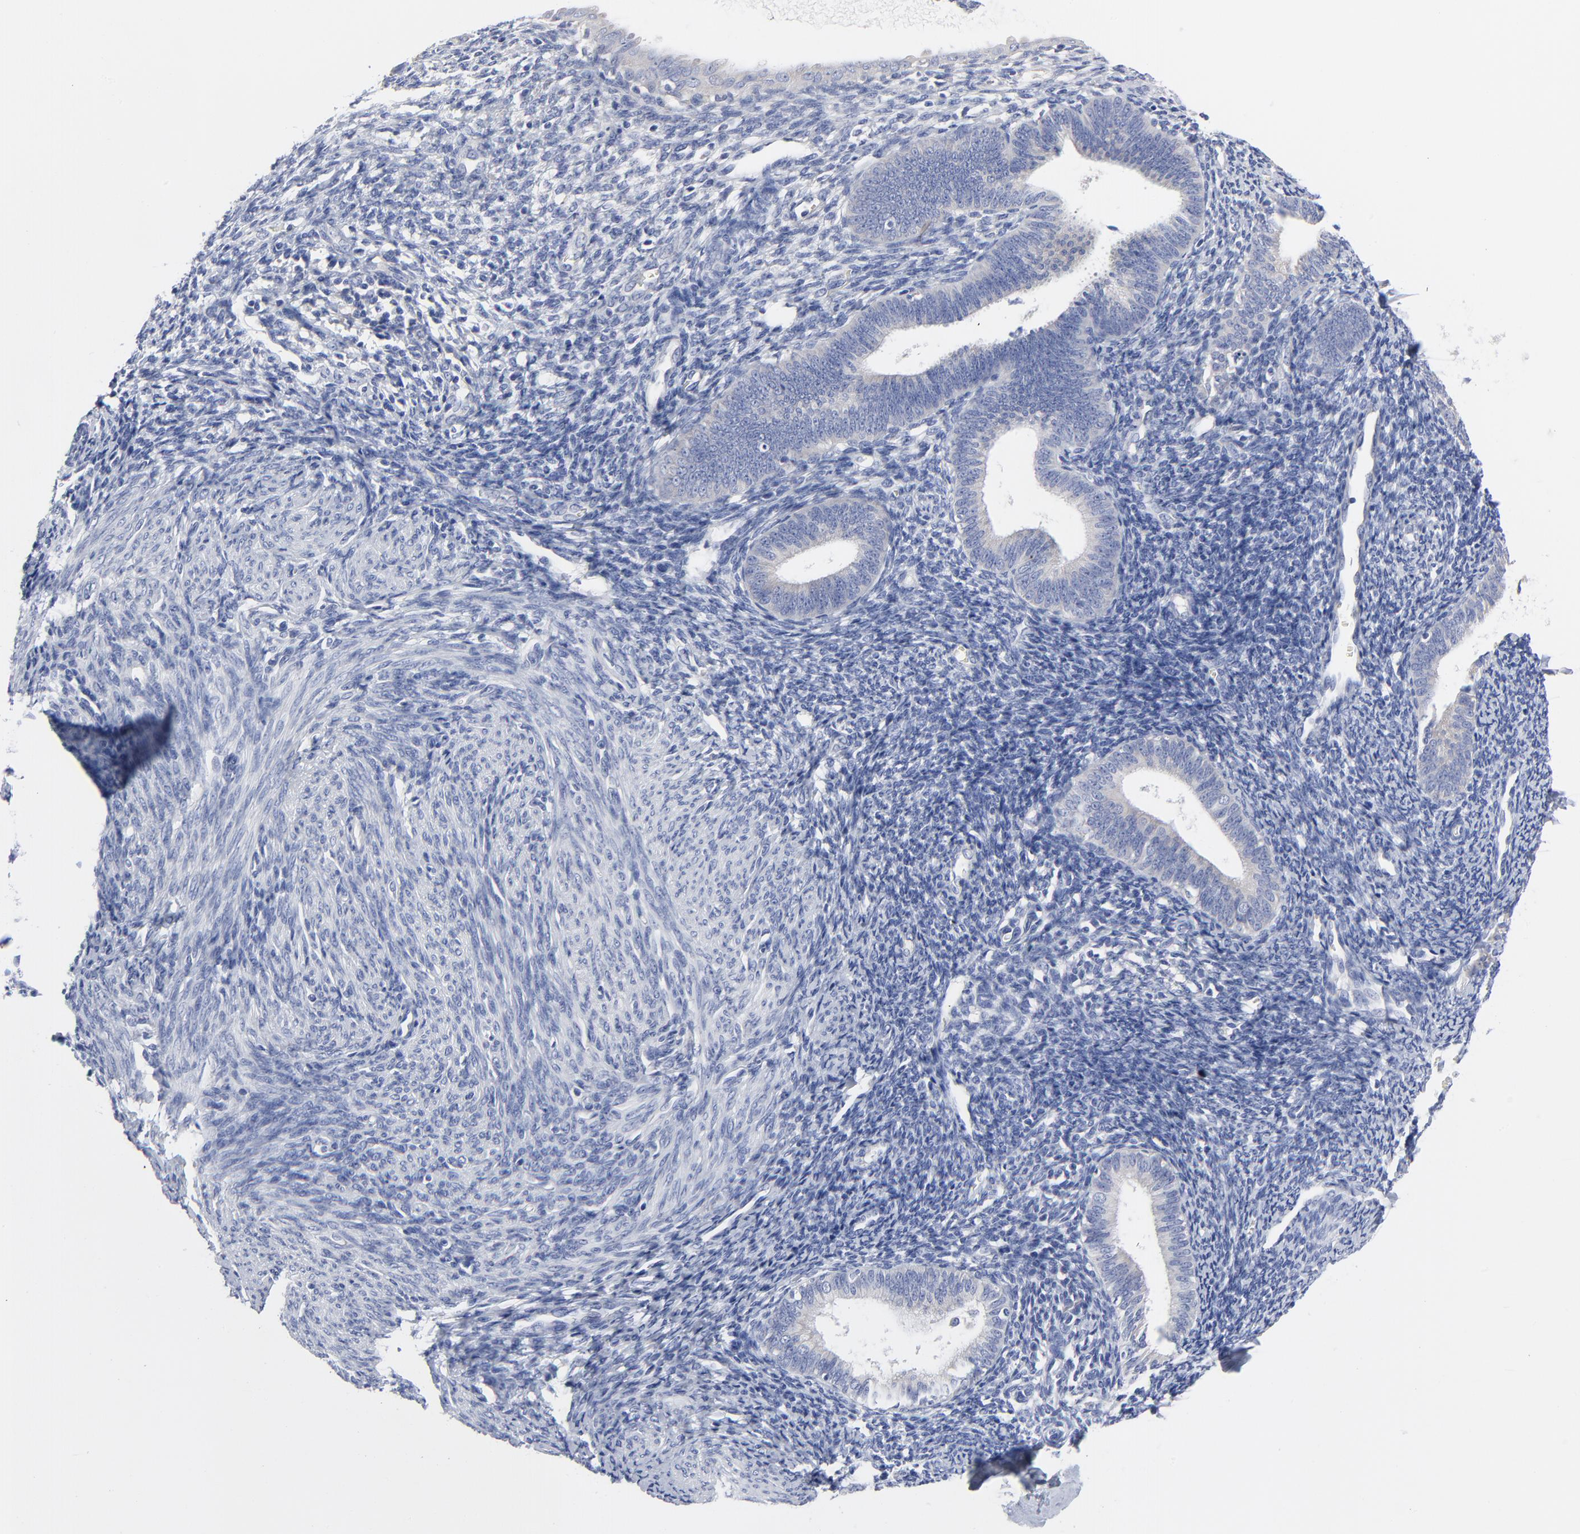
{"staining": {"intensity": "negative", "quantity": "none", "location": "none"}, "tissue": "endometrium", "cell_type": "Cells in endometrial stroma", "image_type": "normal", "snomed": [{"axis": "morphology", "description": "Normal tissue, NOS"}, {"axis": "topography", "description": "Smooth muscle"}, {"axis": "topography", "description": "Endometrium"}], "caption": "The photomicrograph displays no significant expression in cells in endometrial stroma of endometrium.", "gene": "STAT2", "patient": {"sex": "female", "age": 57}}